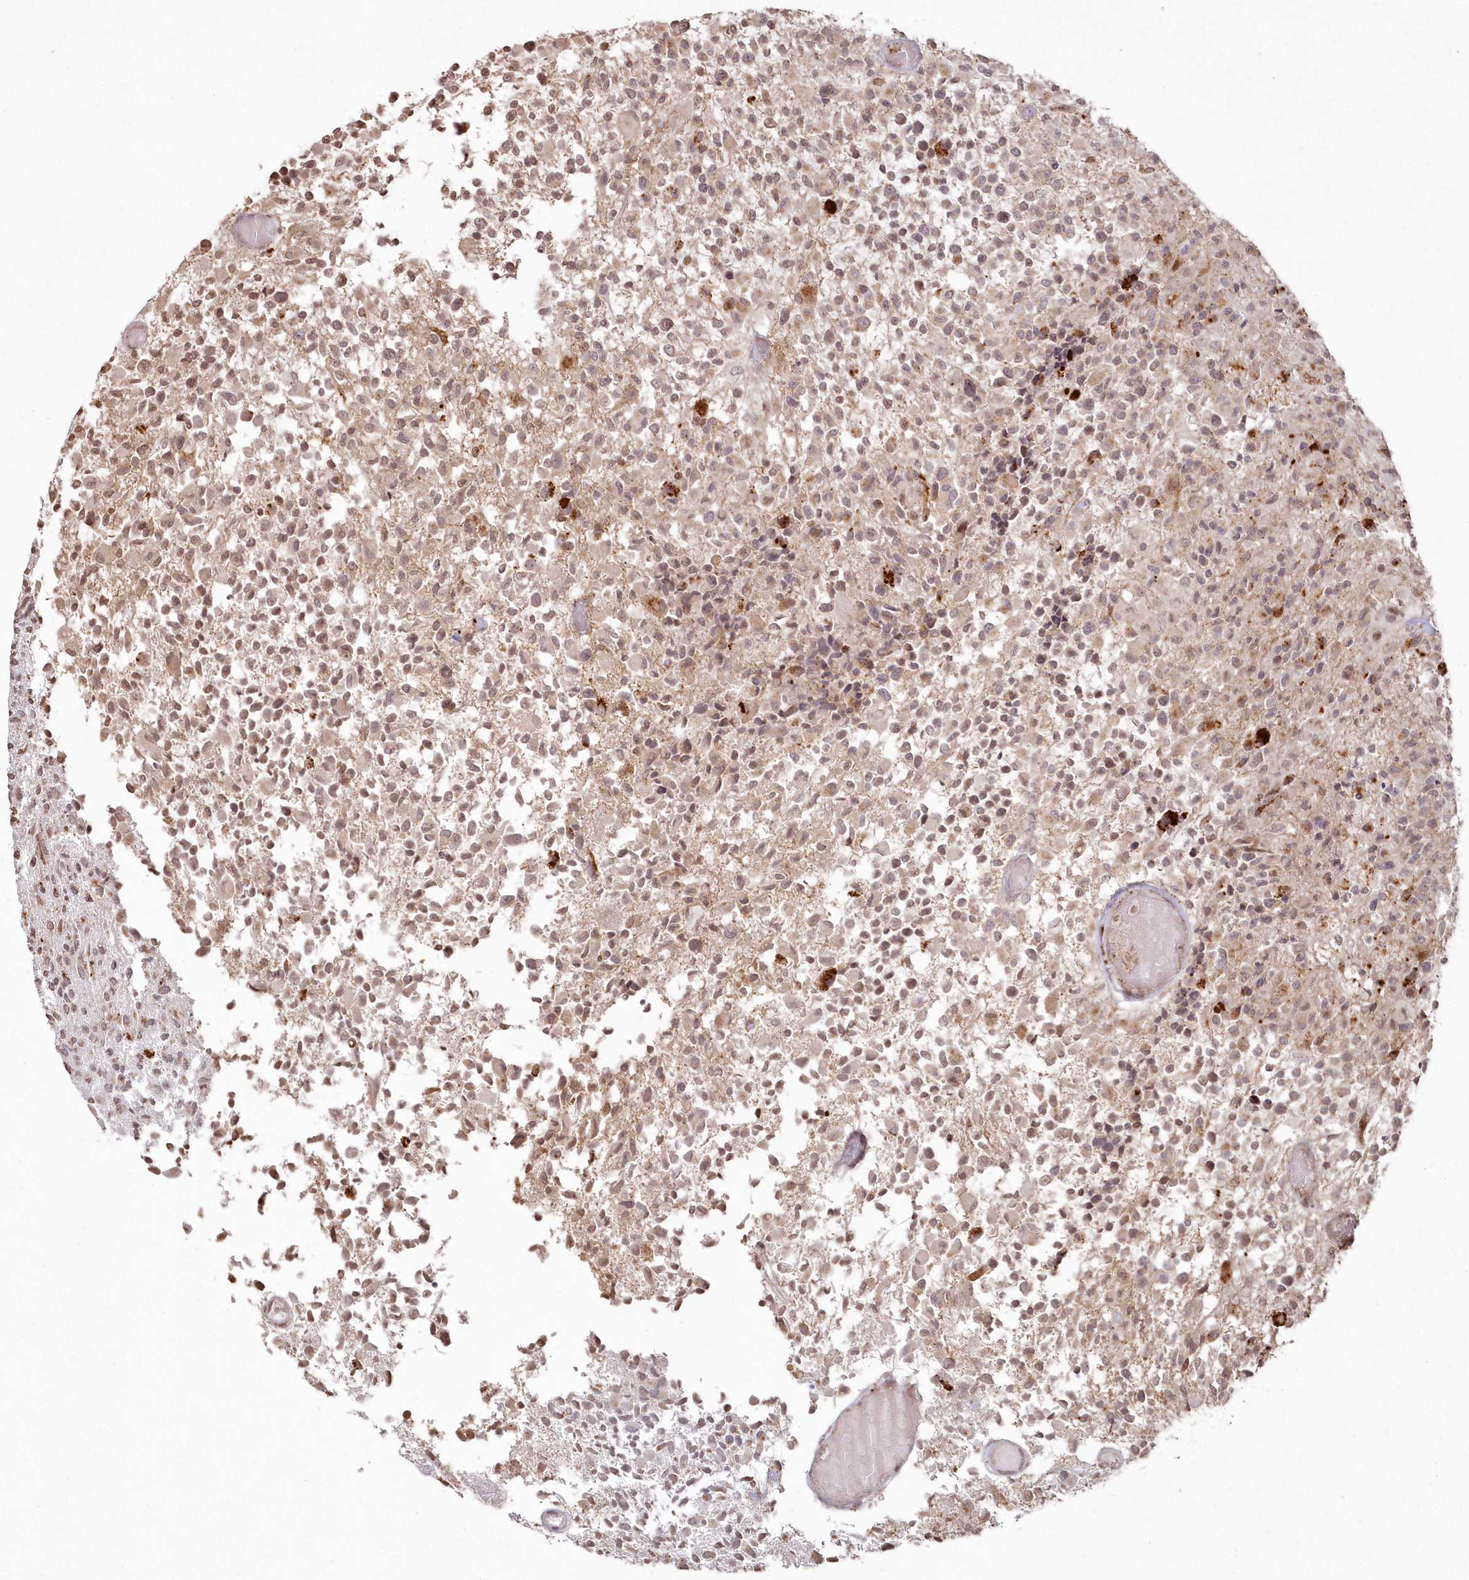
{"staining": {"intensity": "moderate", "quantity": ">75%", "location": "nuclear"}, "tissue": "glioma", "cell_type": "Tumor cells", "image_type": "cancer", "snomed": [{"axis": "morphology", "description": "Glioma, malignant, High grade"}, {"axis": "morphology", "description": "Glioblastoma, NOS"}, {"axis": "topography", "description": "Brain"}], "caption": "Immunohistochemistry (IHC) micrograph of human glioblastoma stained for a protein (brown), which reveals medium levels of moderate nuclear staining in approximately >75% of tumor cells.", "gene": "ARSB", "patient": {"sex": "male", "age": 60}}